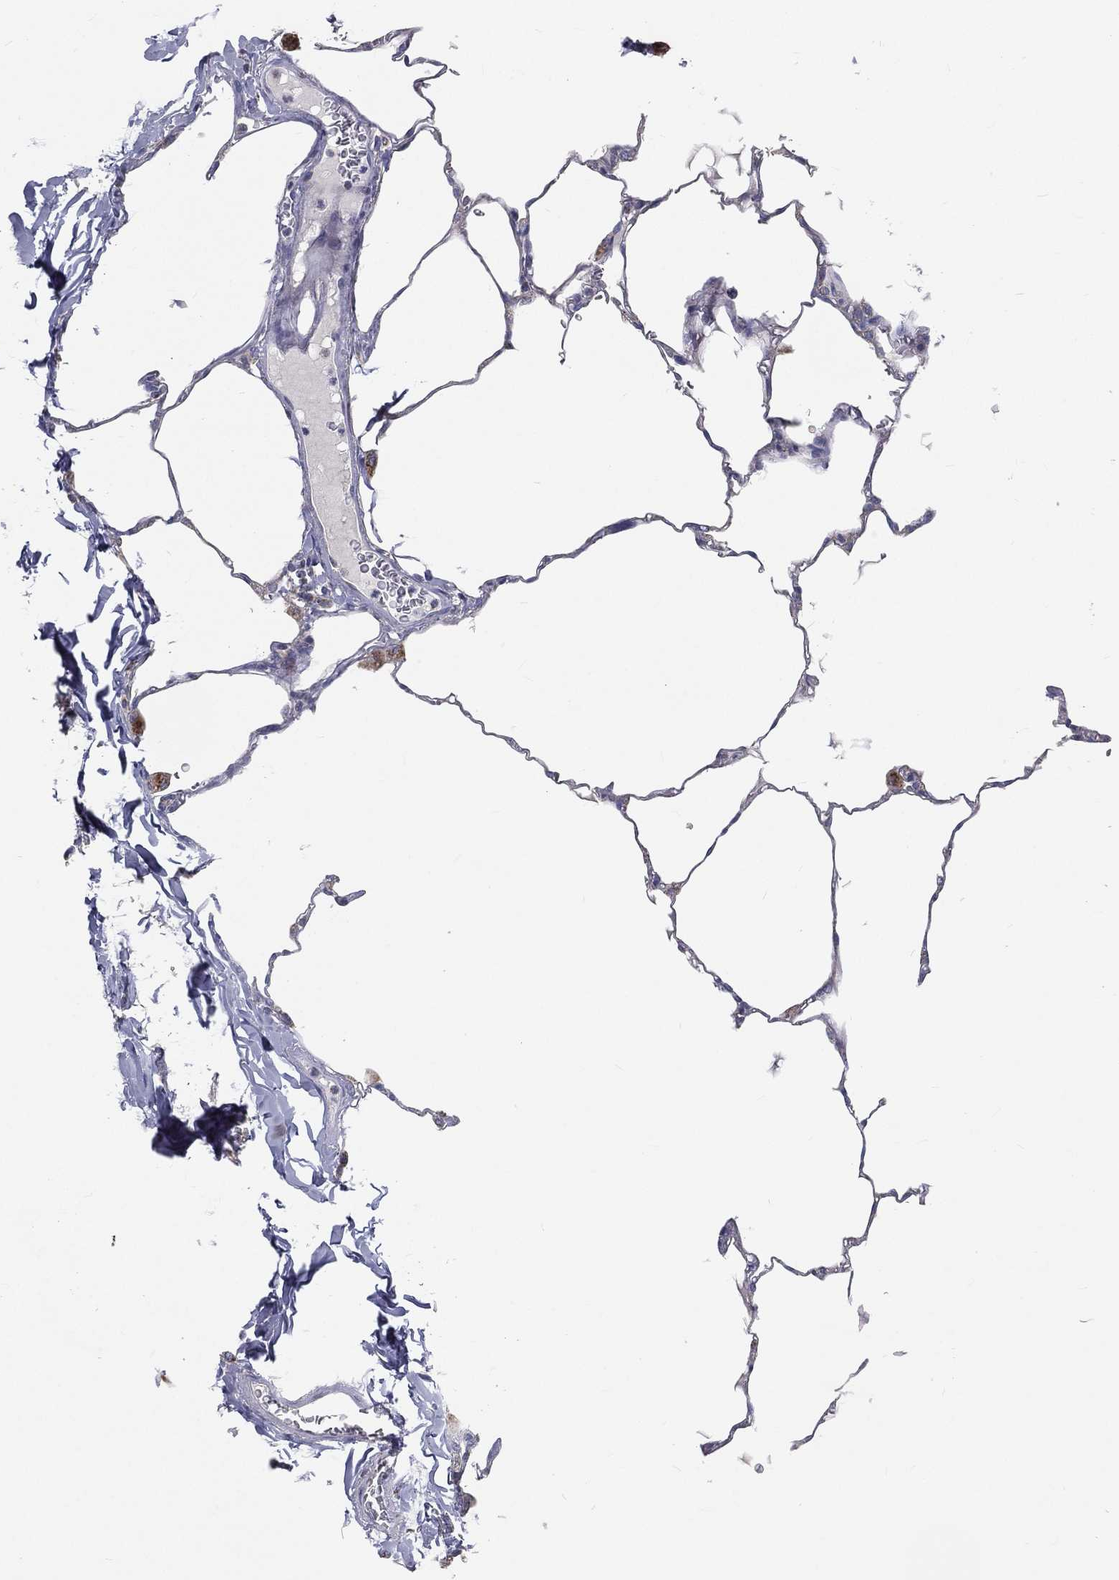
{"staining": {"intensity": "negative", "quantity": "none", "location": "none"}, "tissue": "lung", "cell_type": "Alveolar cells", "image_type": "normal", "snomed": [{"axis": "morphology", "description": "Normal tissue, NOS"}, {"axis": "morphology", "description": "Adenocarcinoma, metastatic, NOS"}, {"axis": "topography", "description": "Lung"}], "caption": "IHC image of normal human lung stained for a protein (brown), which exhibits no positivity in alveolar cells.", "gene": "HADH", "patient": {"sex": "male", "age": 45}}